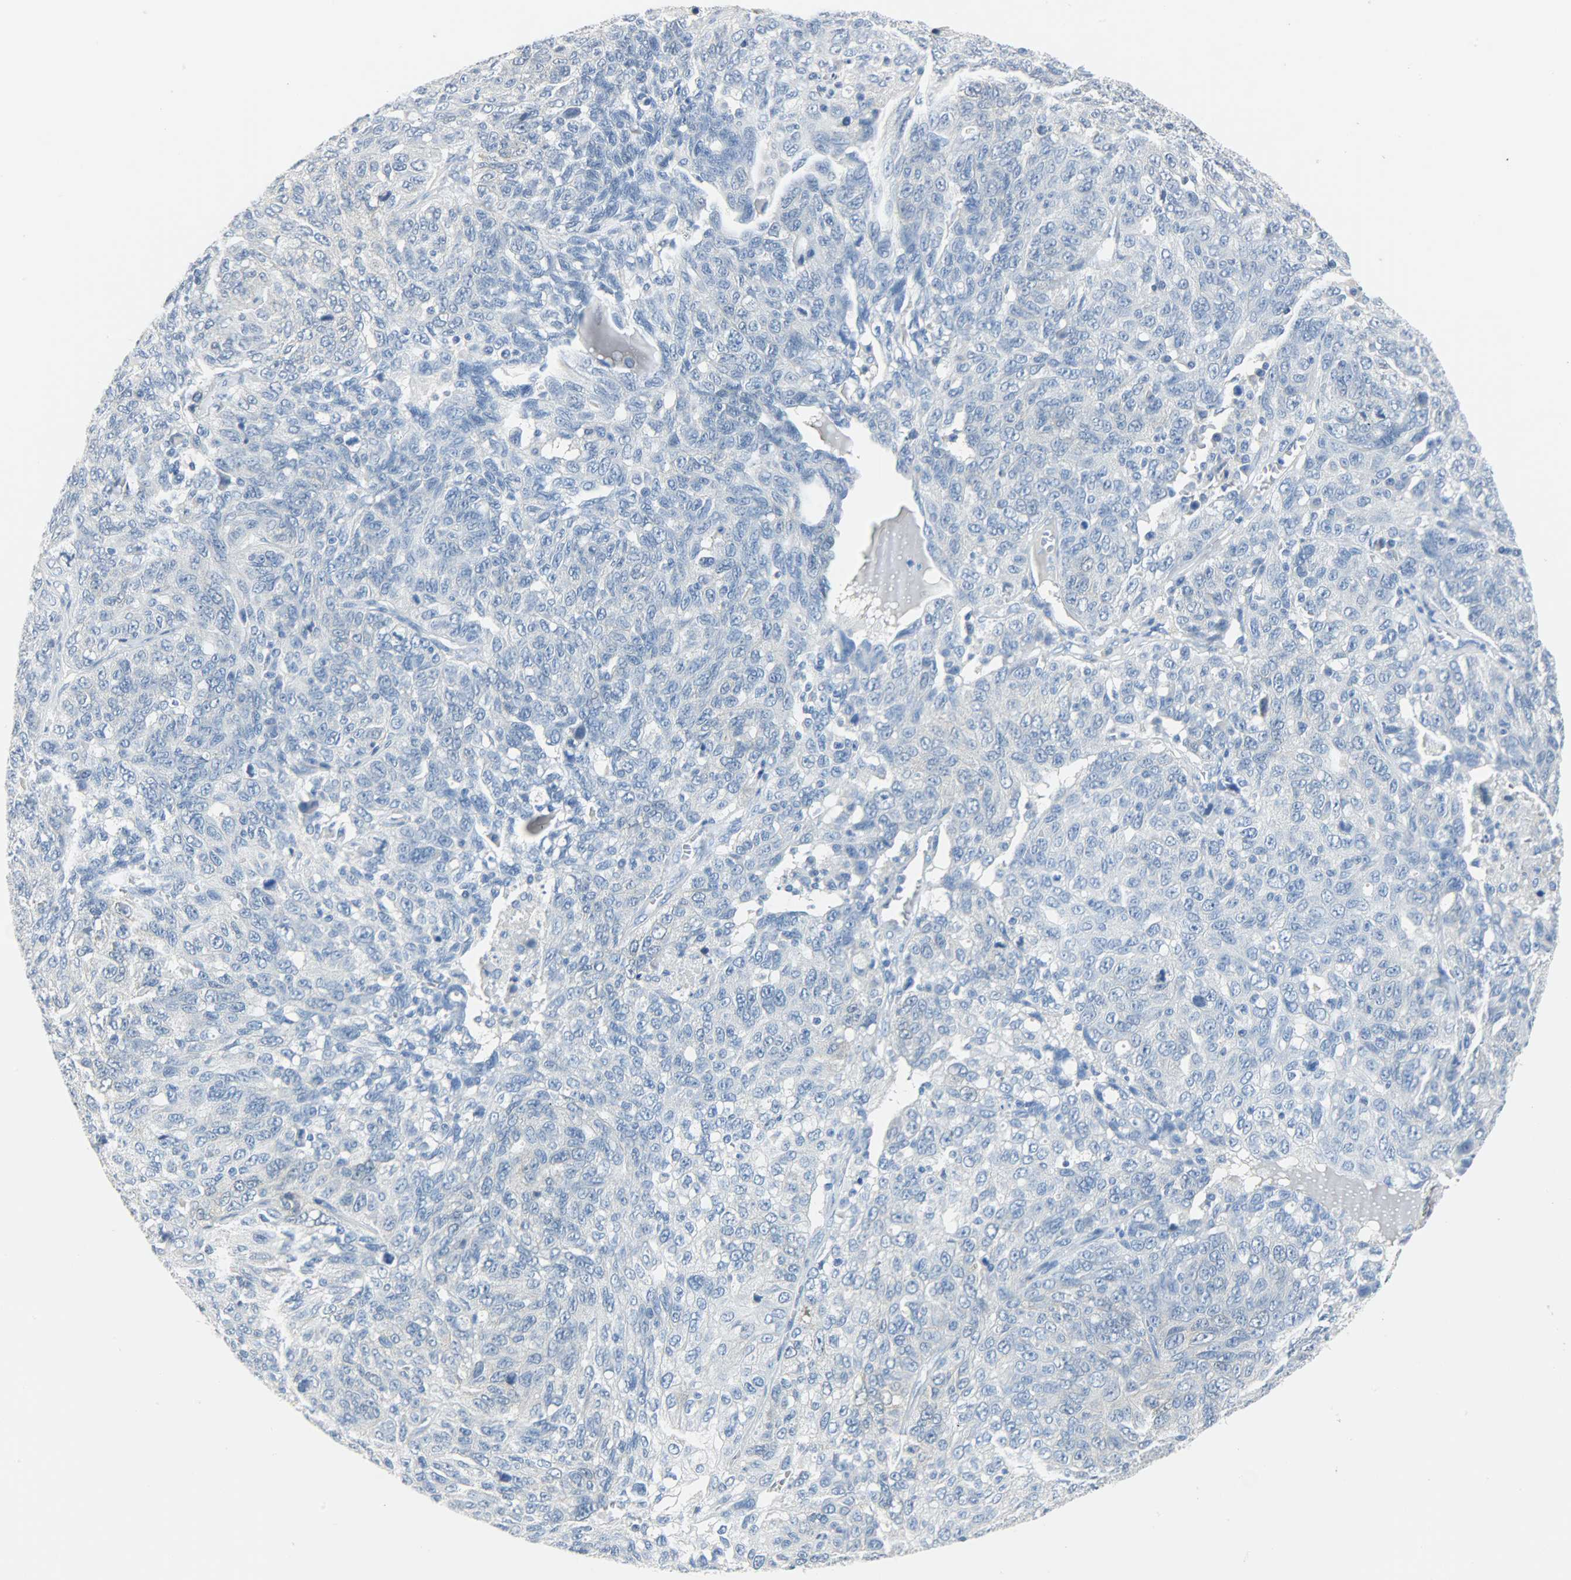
{"staining": {"intensity": "negative", "quantity": "none", "location": "none"}, "tissue": "ovarian cancer", "cell_type": "Tumor cells", "image_type": "cancer", "snomed": [{"axis": "morphology", "description": "Cystadenocarcinoma, serous, NOS"}, {"axis": "topography", "description": "Ovary"}], "caption": "Immunohistochemical staining of ovarian cancer (serous cystadenocarcinoma) reveals no significant positivity in tumor cells.", "gene": "CA3", "patient": {"sex": "female", "age": 71}}